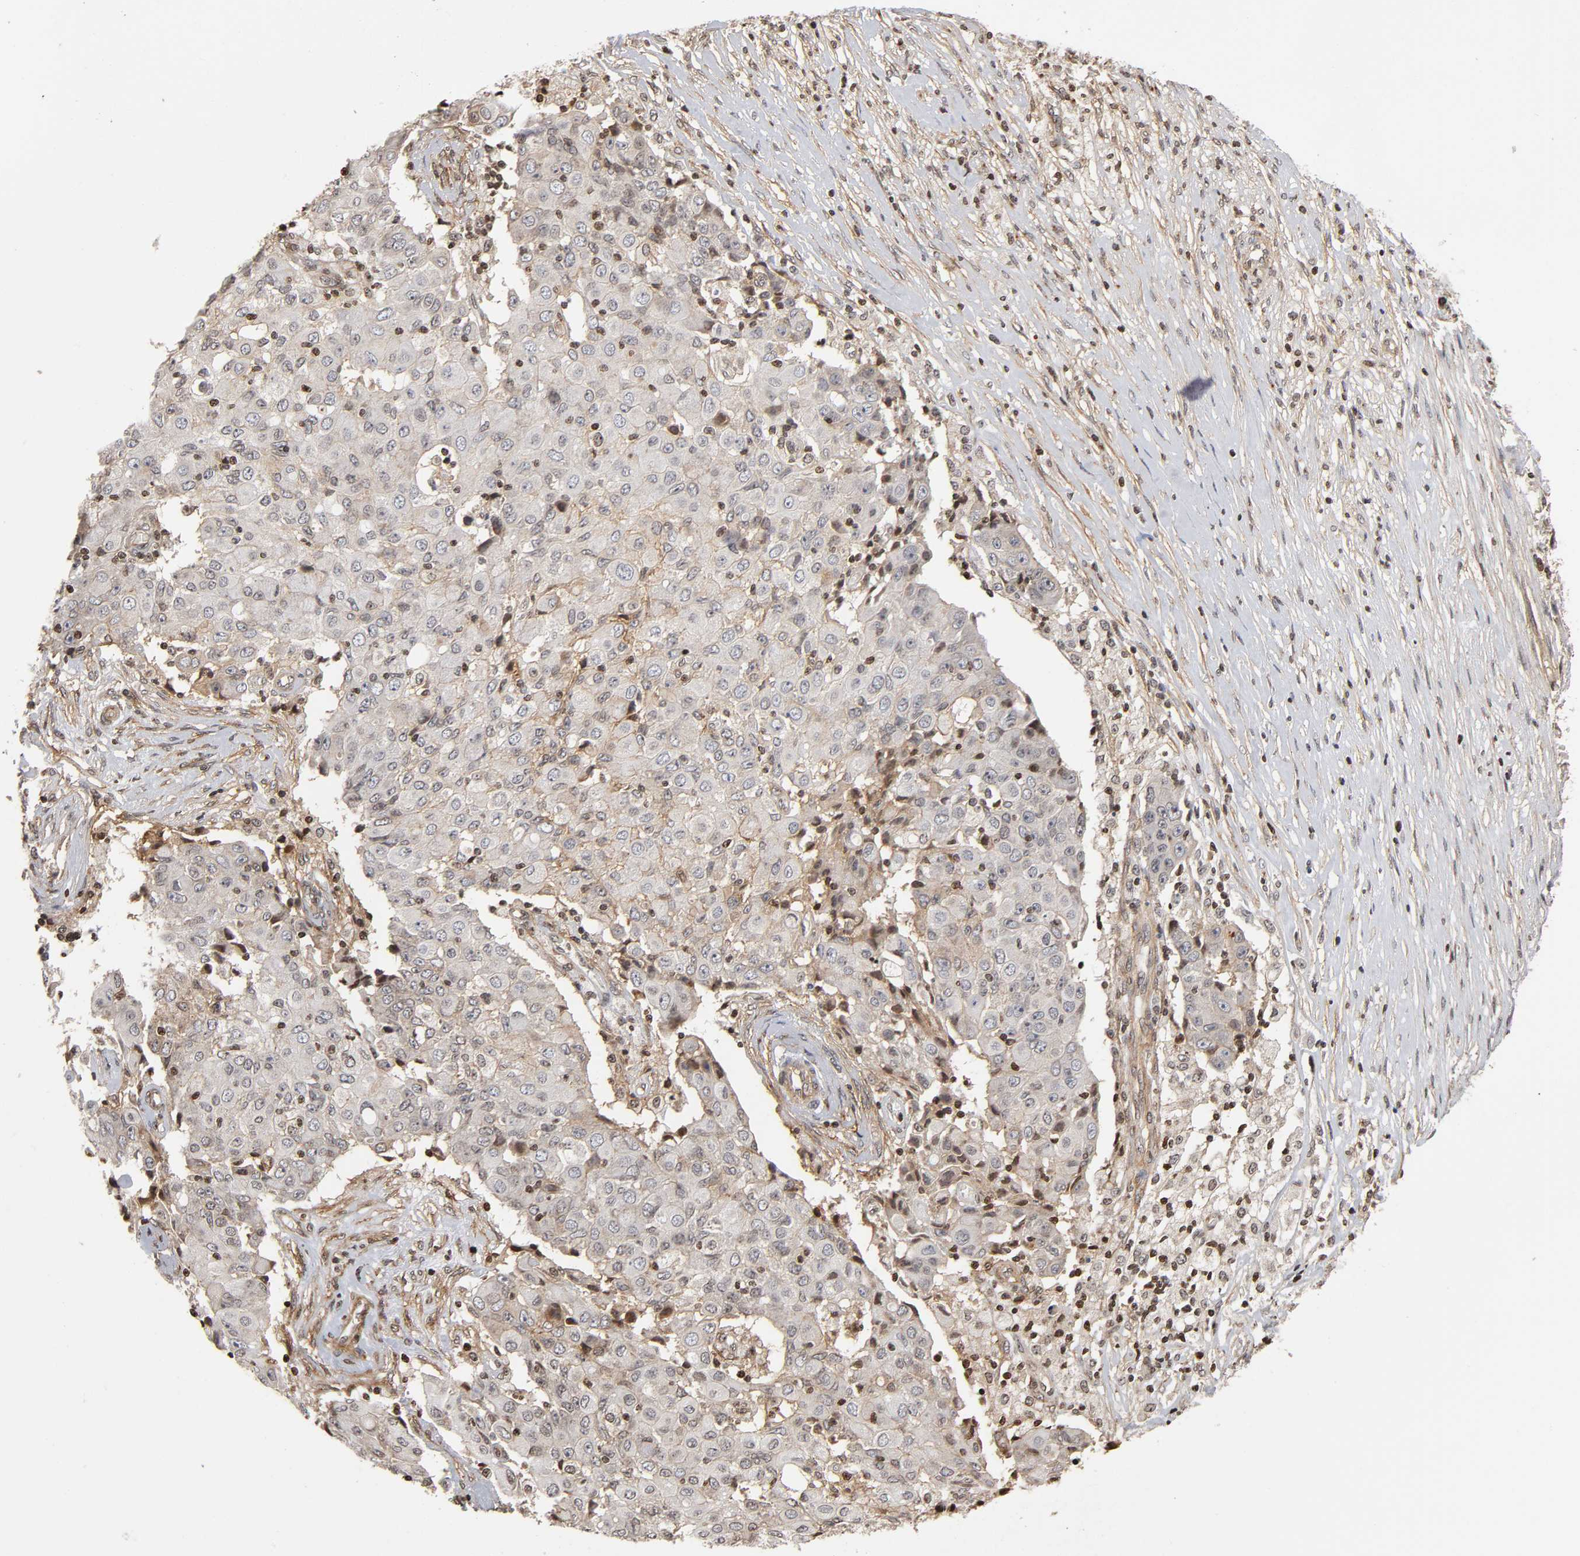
{"staining": {"intensity": "weak", "quantity": "<25%", "location": "cytoplasmic/membranous"}, "tissue": "ovarian cancer", "cell_type": "Tumor cells", "image_type": "cancer", "snomed": [{"axis": "morphology", "description": "Carcinoma, endometroid"}, {"axis": "topography", "description": "Ovary"}], "caption": "Tumor cells are negative for protein expression in human ovarian endometroid carcinoma.", "gene": "ITGAV", "patient": {"sex": "female", "age": 42}}